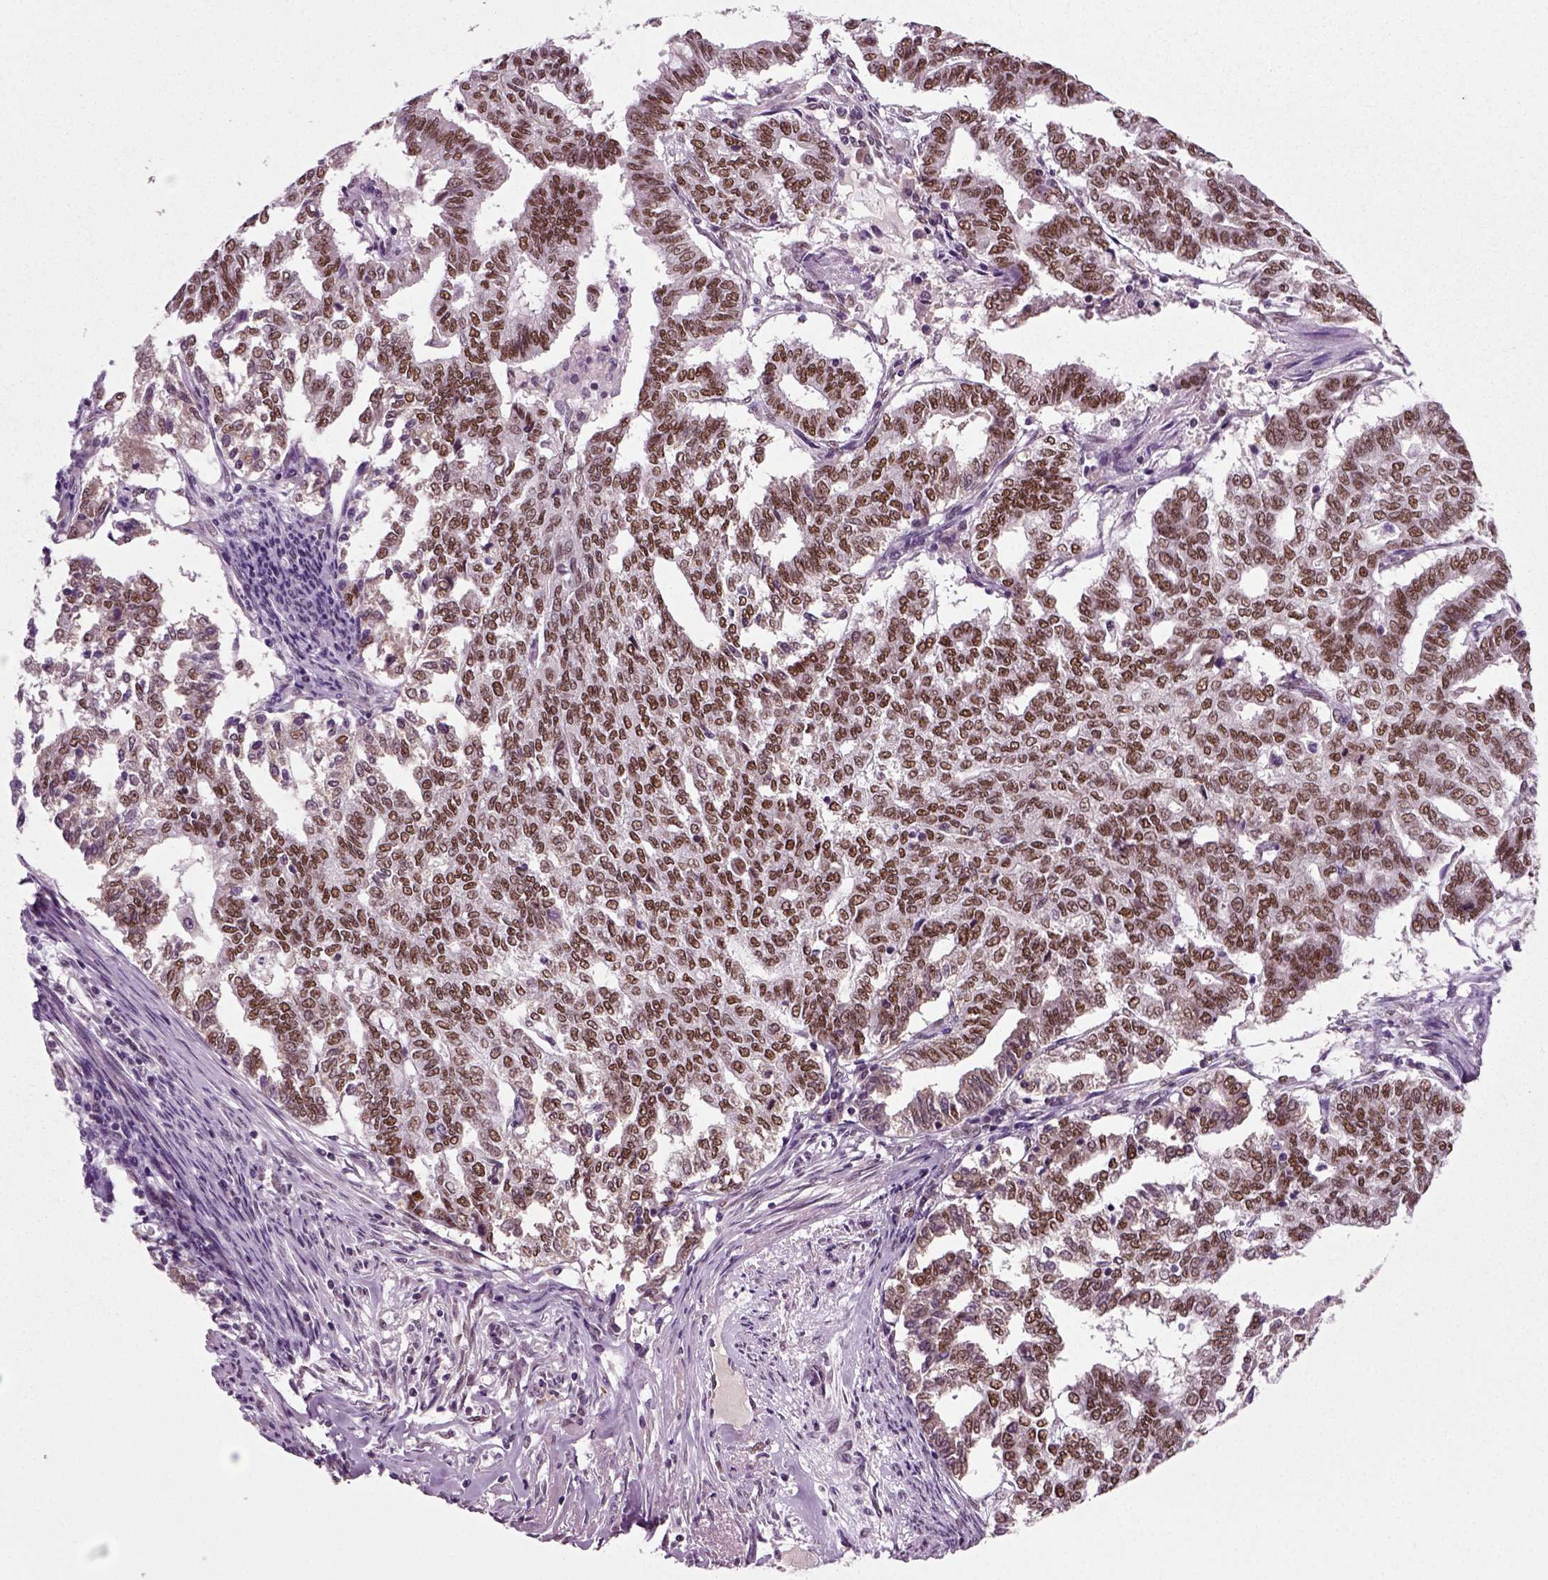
{"staining": {"intensity": "strong", "quantity": ">75%", "location": "nuclear"}, "tissue": "endometrial cancer", "cell_type": "Tumor cells", "image_type": "cancer", "snomed": [{"axis": "morphology", "description": "Adenocarcinoma, NOS"}, {"axis": "topography", "description": "Endometrium"}], "caption": "DAB (3,3'-diaminobenzidine) immunohistochemical staining of human endometrial cancer exhibits strong nuclear protein staining in about >75% of tumor cells.", "gene": "RCOR3", "patient": {"sex": "female", "age": 79}}